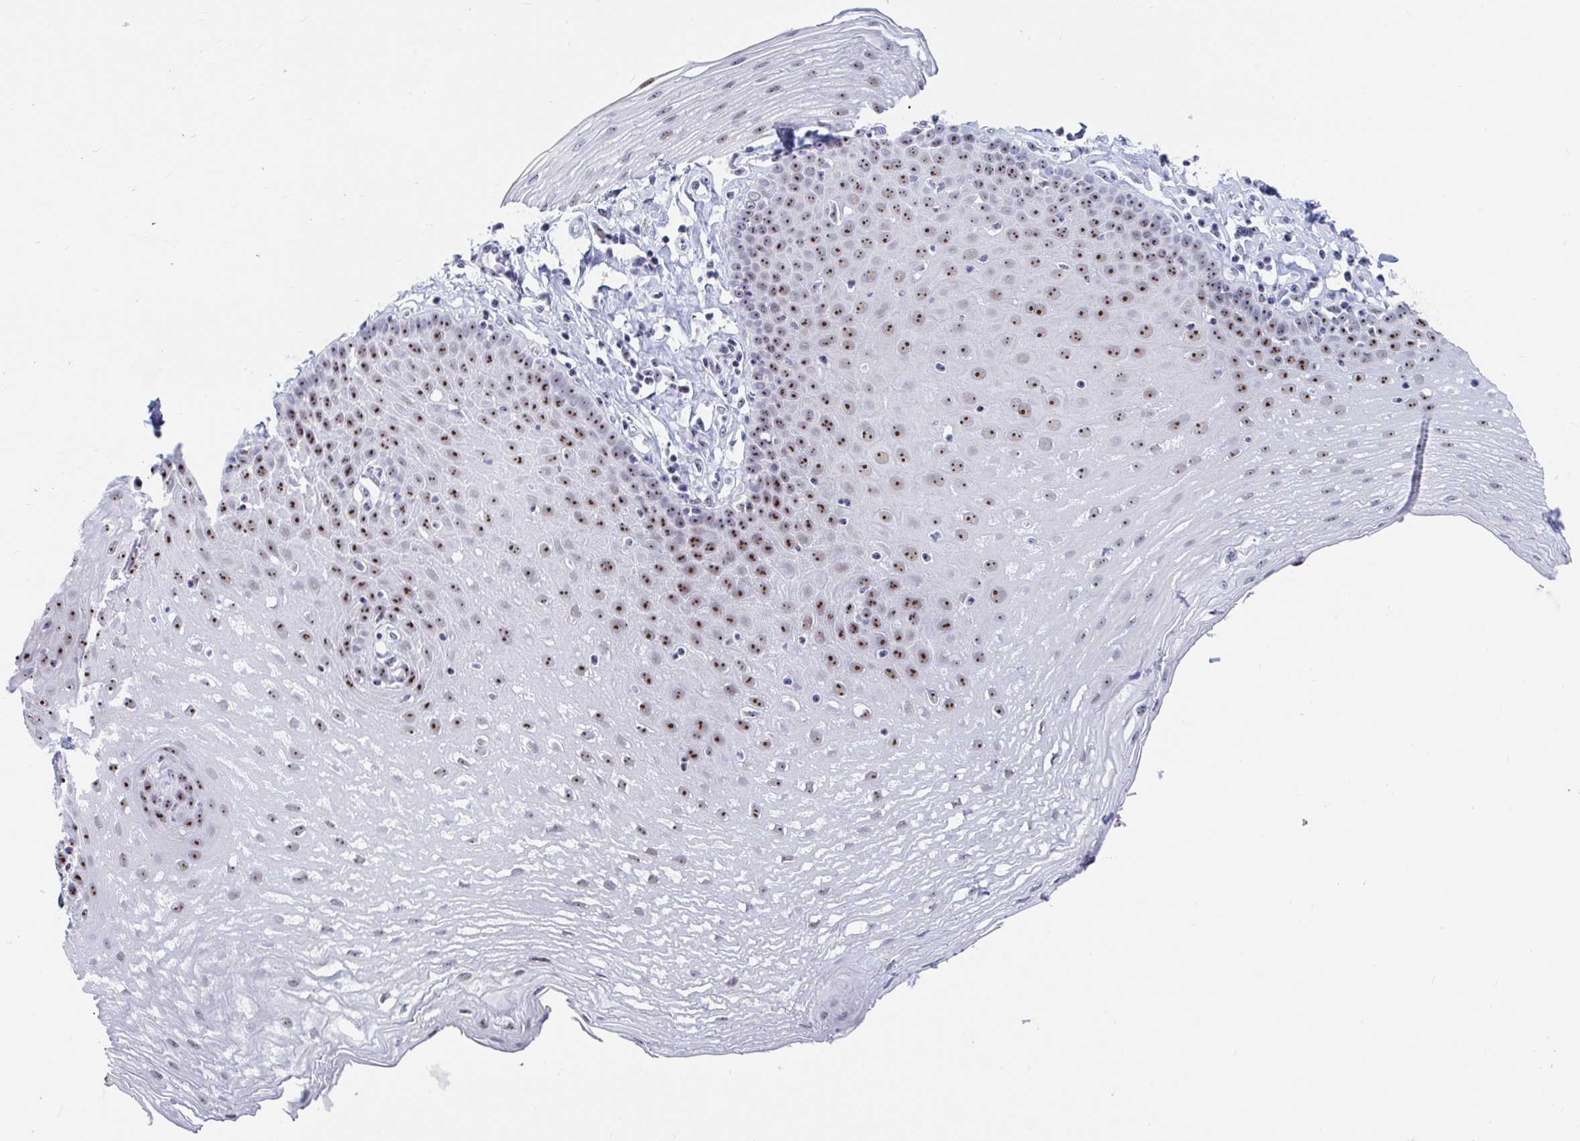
{"staining": {"intensity": "moderate", "quantity": "25%-75%", "location": "nuclear"}, "tissue": "esophagus", "cell_type": "Squamous epithelial cells", "image_type": "normal", "snomed": [{"axis": "morphology", "description": "Normal tissue, NOS"}, {"axis": "topography", "description": "Esophagus"}], "caption": "IHC (DAB (3,3'-diaminobenzidine)) staining of benign human esophagus displays moderate nuclear protein expression in about 25%-75% of squamous epithelial cells.", "gene": "SIRT7", "patient": {"sex": "female", "age": 81}}